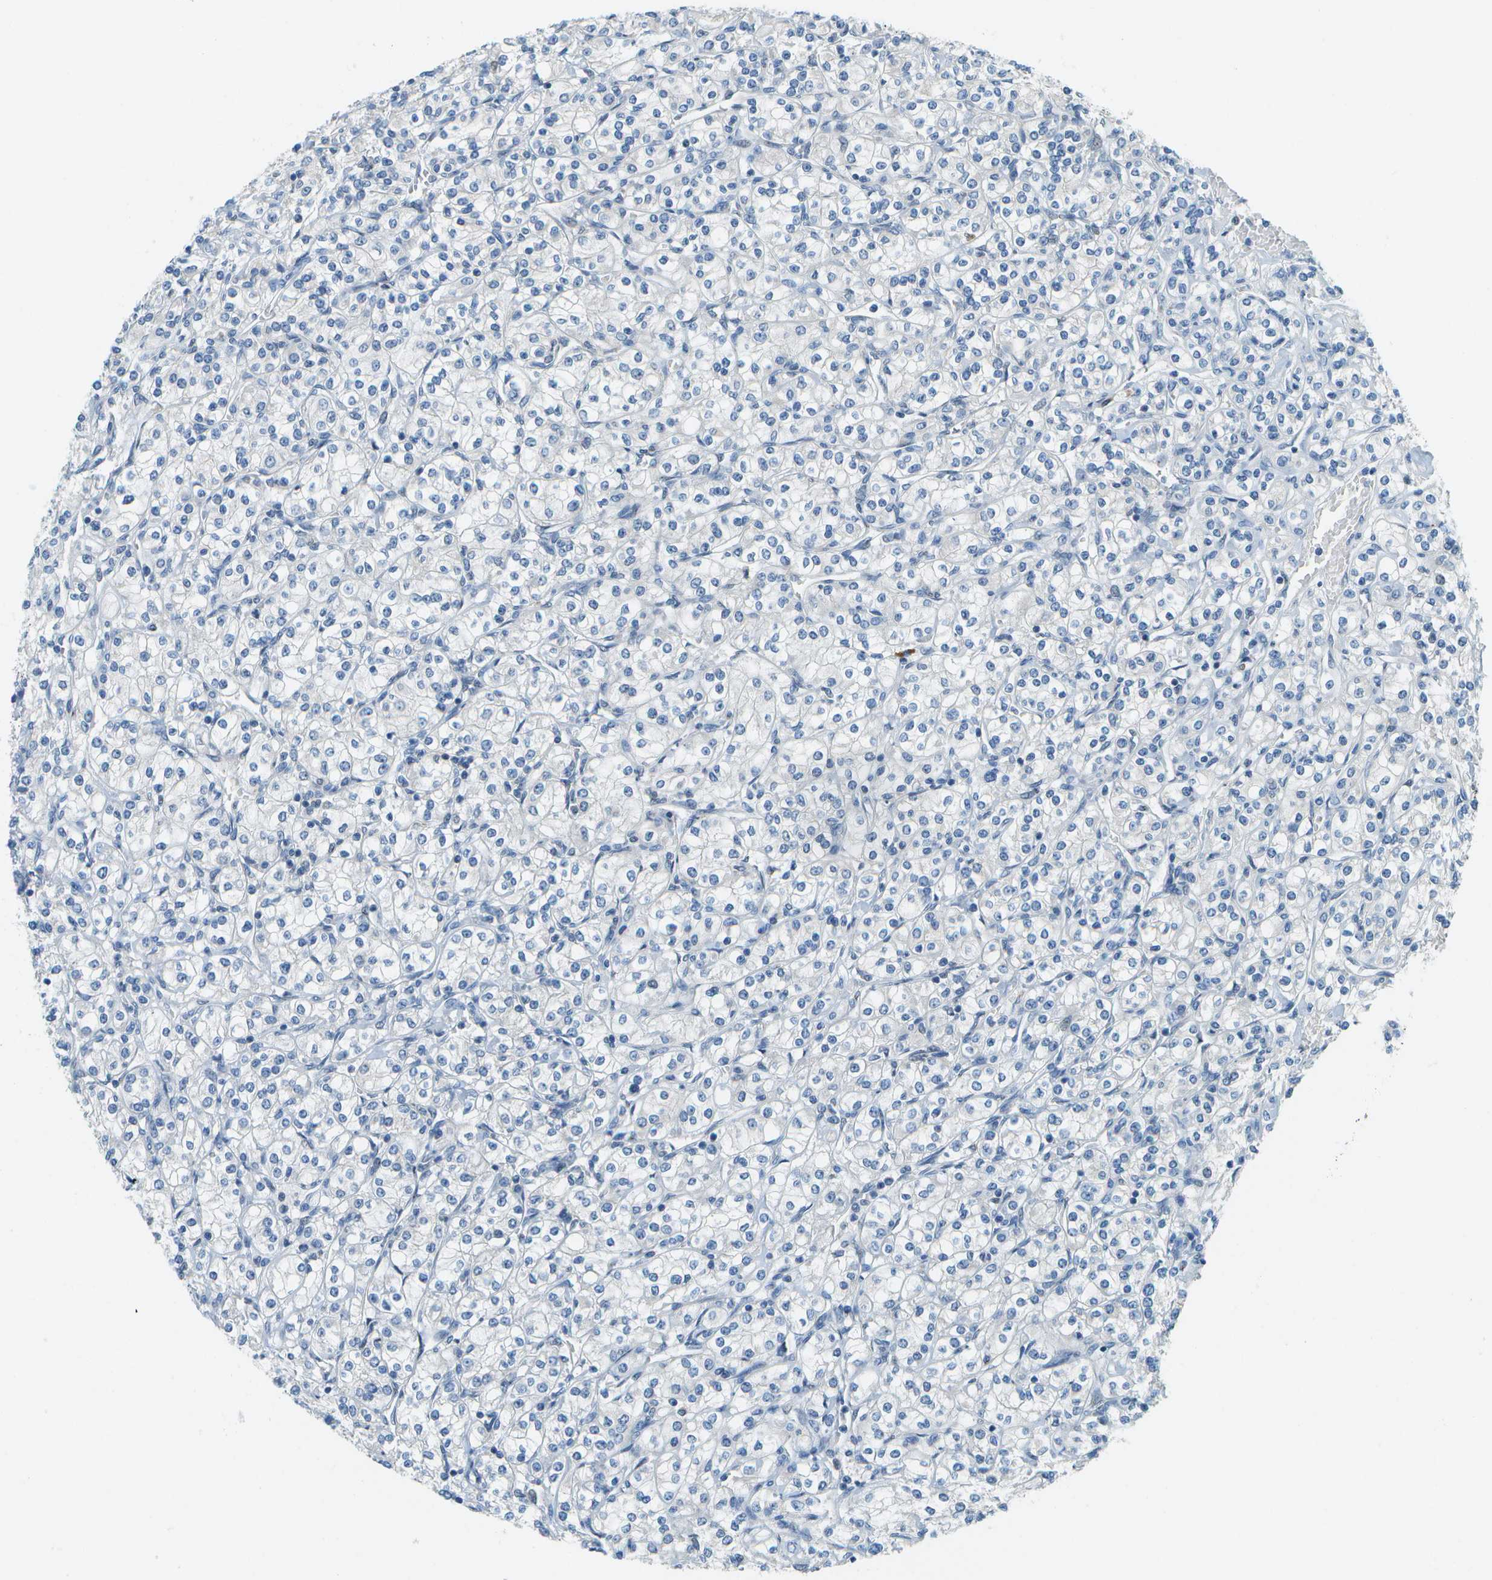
{"staining": {"intensity": "negative", "quantity": "none", "location": "none"}, "tissue": "renal cancer", "cell_type": "Tumor cells", "image_type": "cancer", "snomed": [{"axis": "morphology", "description": "Adenocarcinoma, NOS"}, {"axis": "topography", "description": "Kidney"}], "caption": "Immunohistochemistry of human adenocarcinoma (renal) shows no staining in tumor cells.", "gene": "PTGIS", "patient": {"sex": "male", "age": 77}}